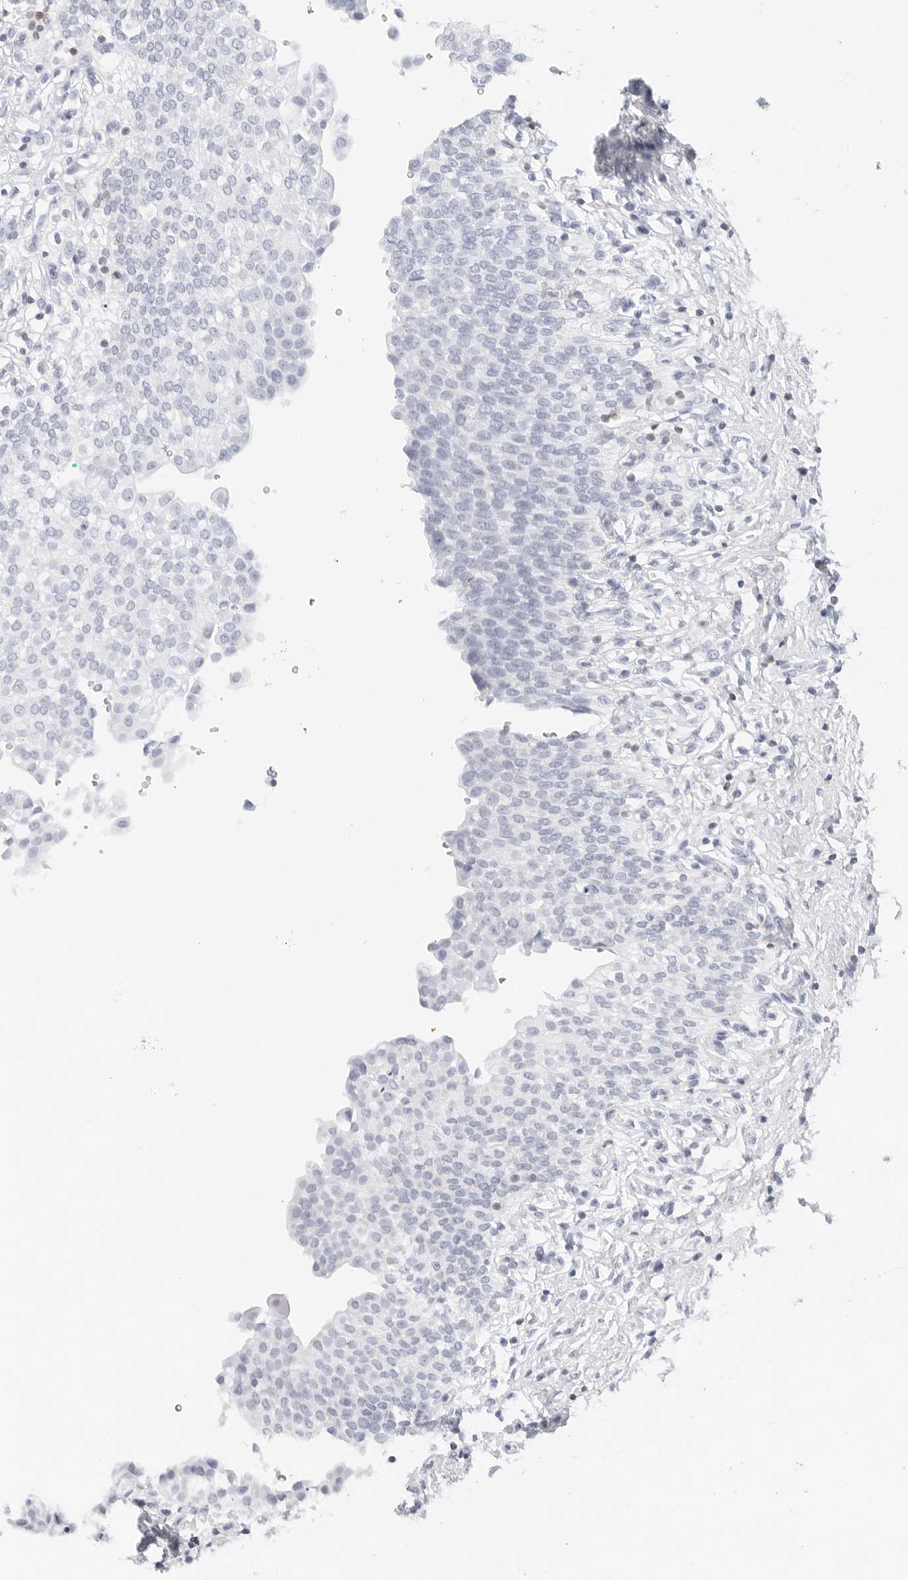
{"staining": {"intensity": "weak", "quantity": "<25%", "location": "cytoplasmic/membranous"}, "tissue": "urinary bladder", "cell_type": "Urothelial cells", "image_type": "normal", "snomed": [{"axis": "morphology", "description": "Urothelial carcinoma, High grade"}, {"axis": "topography", "description": "Urinary bladder"}], "caption": "Protein analysis of unremarkable urinary bladder displays no significant positivity in urothelial cells.", "gene": "SLC9A3R1", "patient": {"sex": "male", "age": 46}}